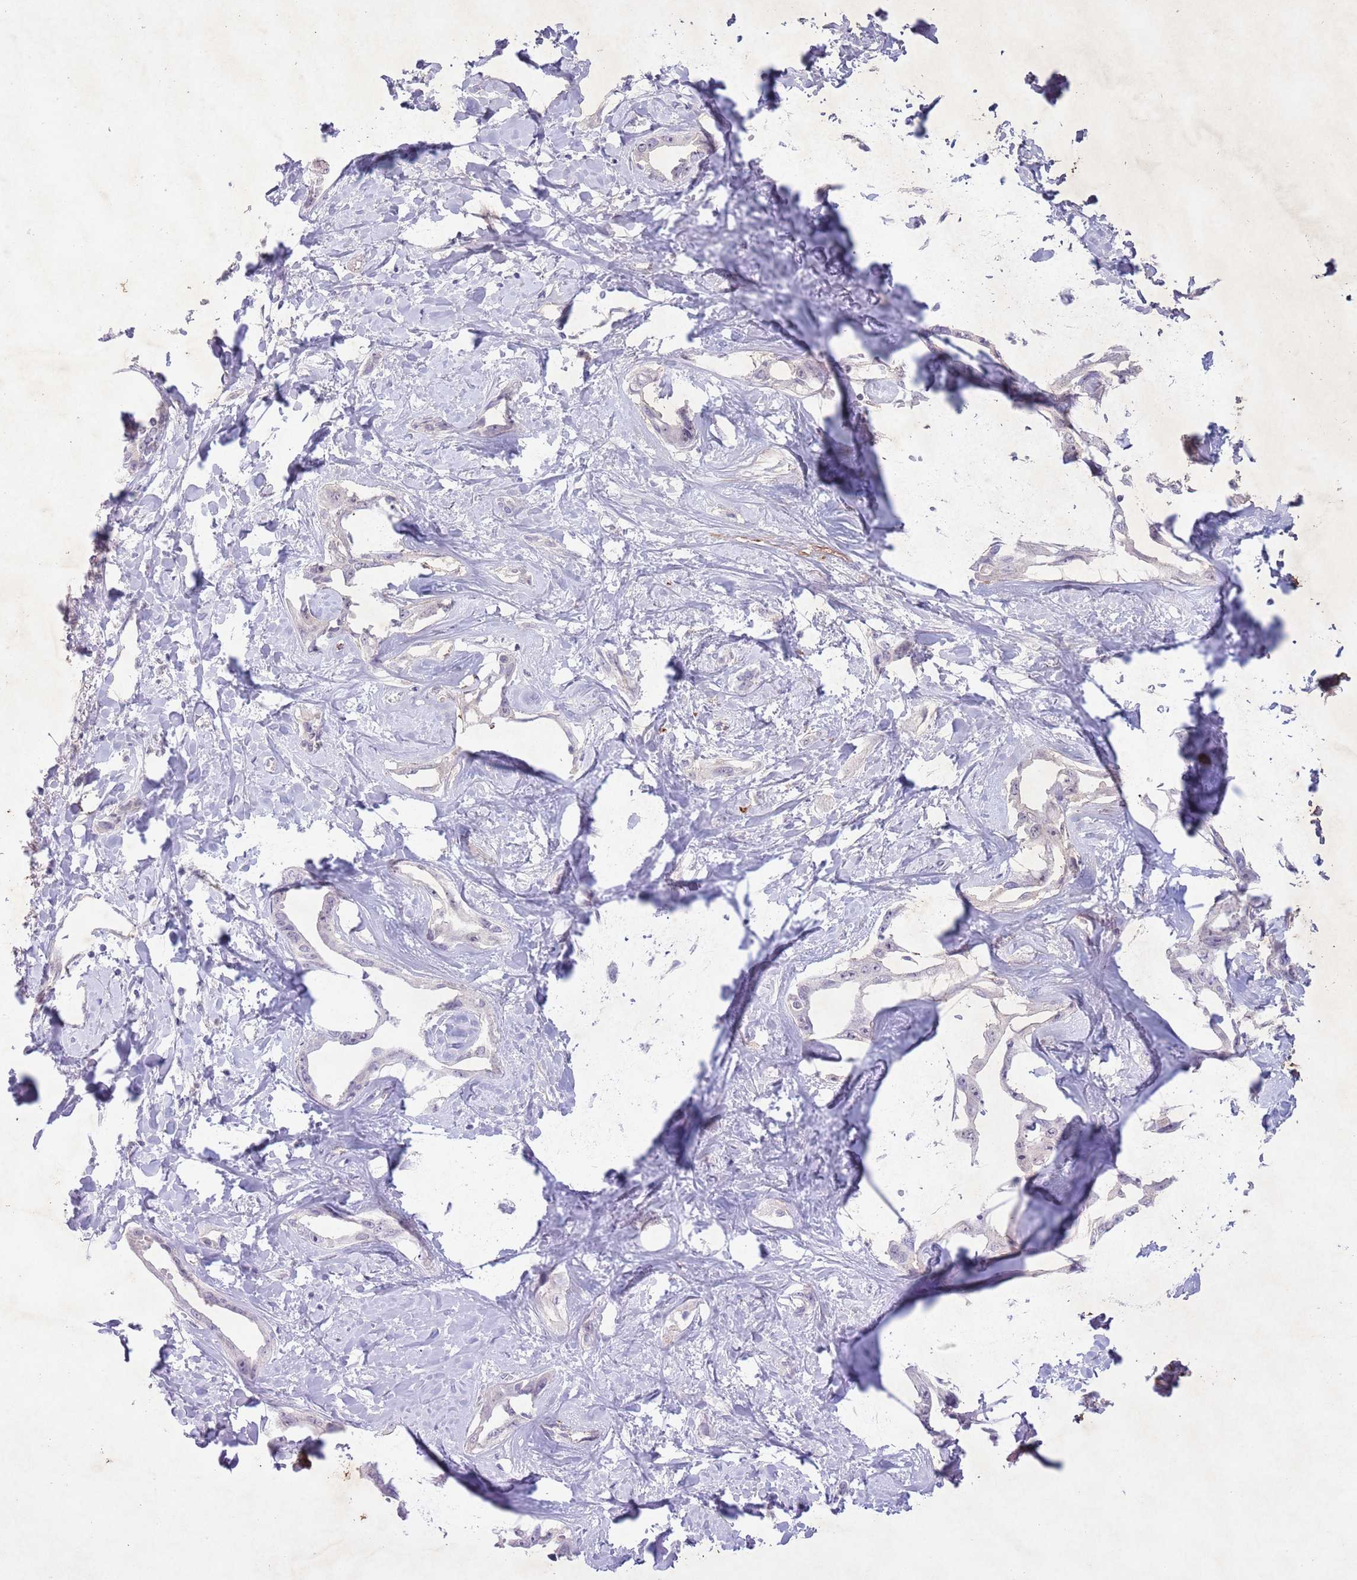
{"staining": {"intensity": "negative", "quantity": "none", "location": "none"}, "tissue": "liver cancer", "cell_type": "Tumor cells", "image_type": "cancer", "snomed": [{"axis": "morphology", "description": "Cholangiocarcinoma"}, {"axis": "topography", "description": "Liver"}], "caption": "Histopathology image shows no protein positivity in tumor cells of cholangiocarcinoma (liver) tissue.", "gene": "CCNI", "patient": {"sex": "male", "age": 59}}